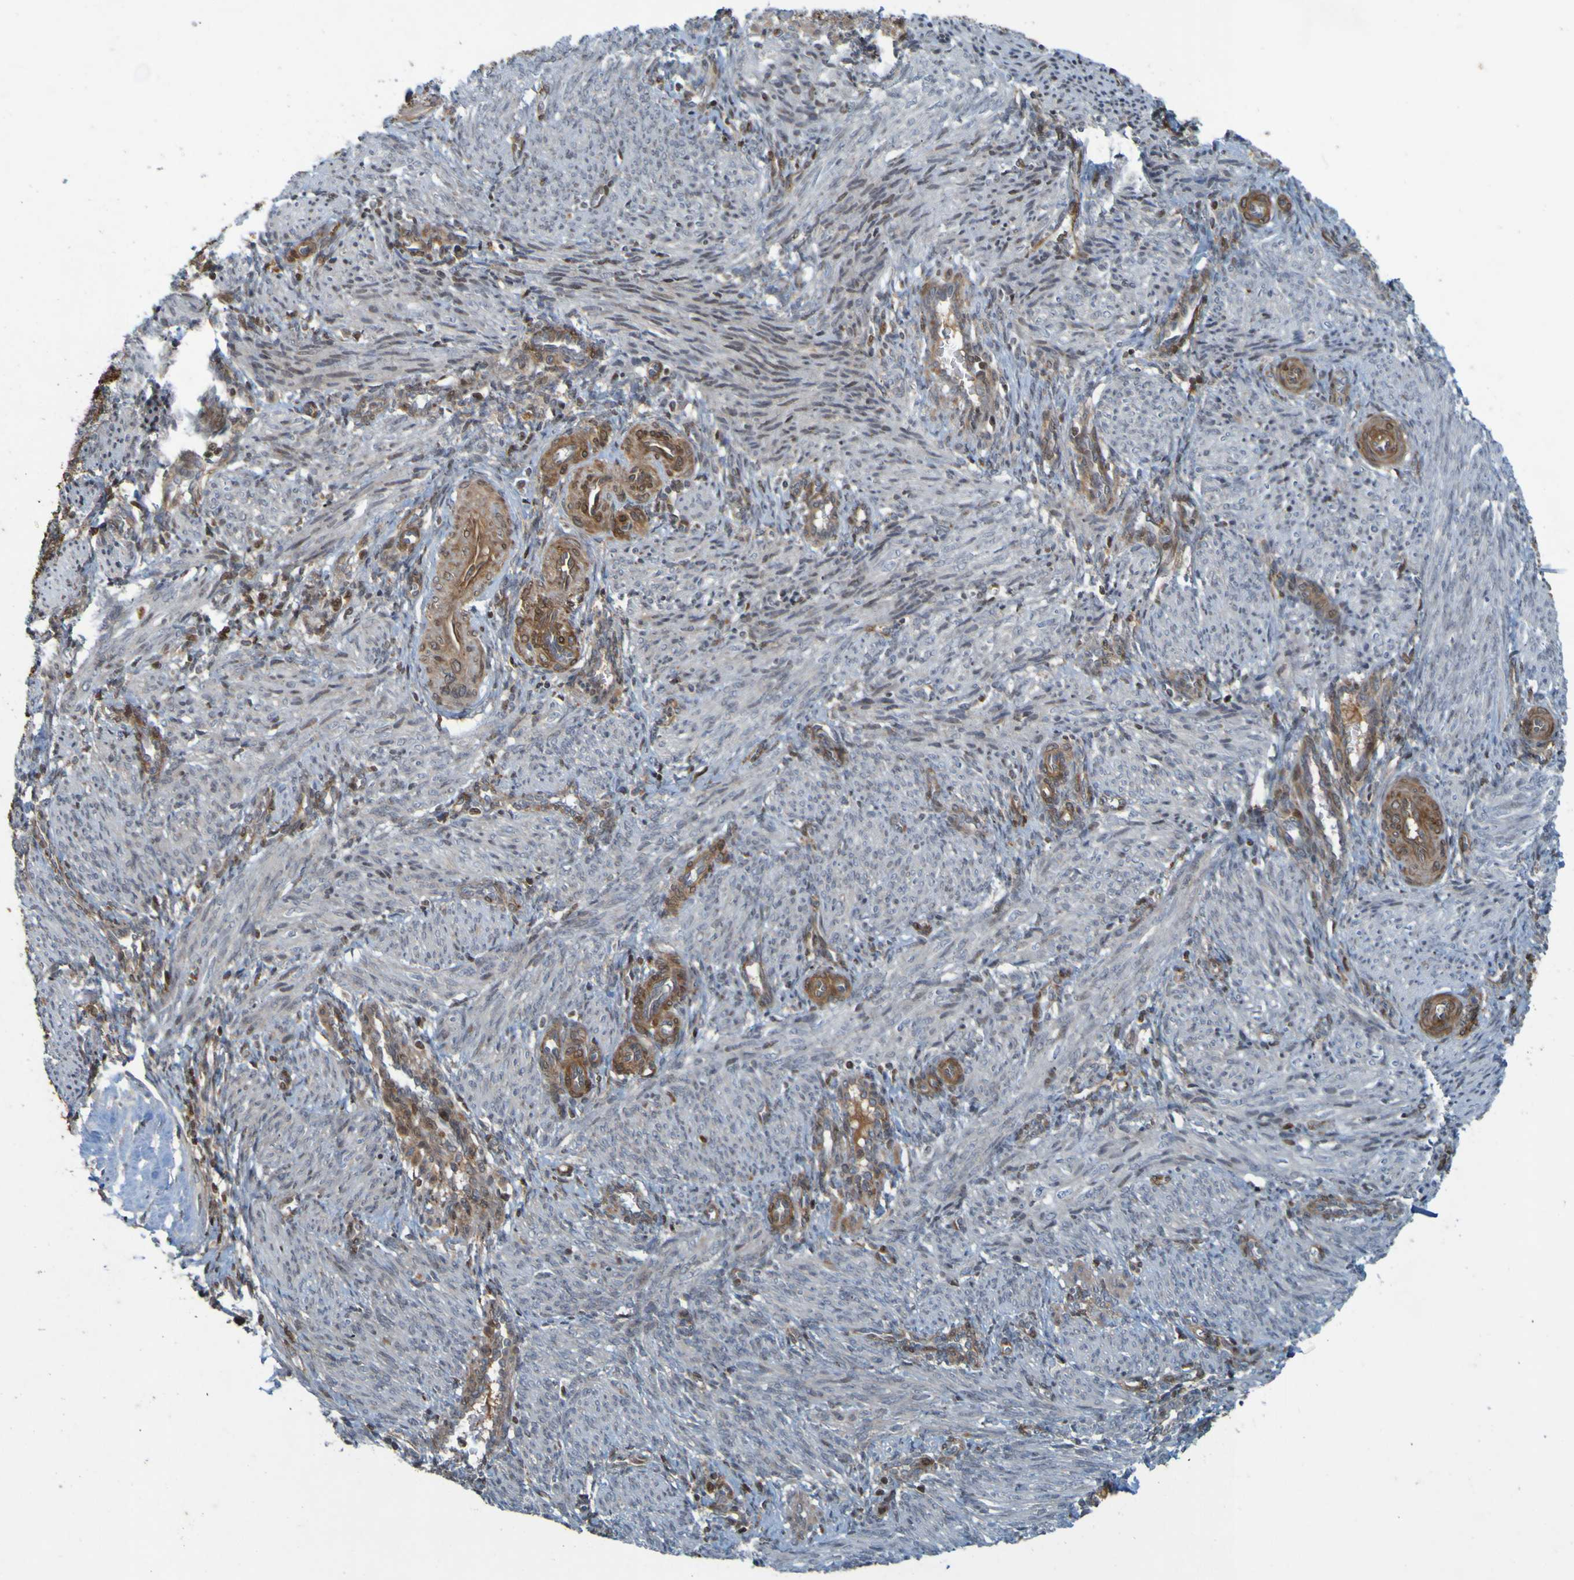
{"staining": {"intensity": "moderate", "quantity": "25%-75%", "location": "cytoplasmic/membranous"}, "tissue": "smooth muscle", "cell_type": "Smooth muscle cells", "image_type": "normal", "snomed": [{"axis": "morphology", "description": "Normal tissue, NOS"}, {"axis": "topography", "description": "Endometrium"}], "caption": "High-power microscopy captured an IHC micrograph of normal smooth muscle, revealing moderate cytoplasmic/membranous positivity in approximately 25%-75% of smooth muscle cells.", "gene": "GUCY1A1", "patient": {"sex": "female", "age": 33}}